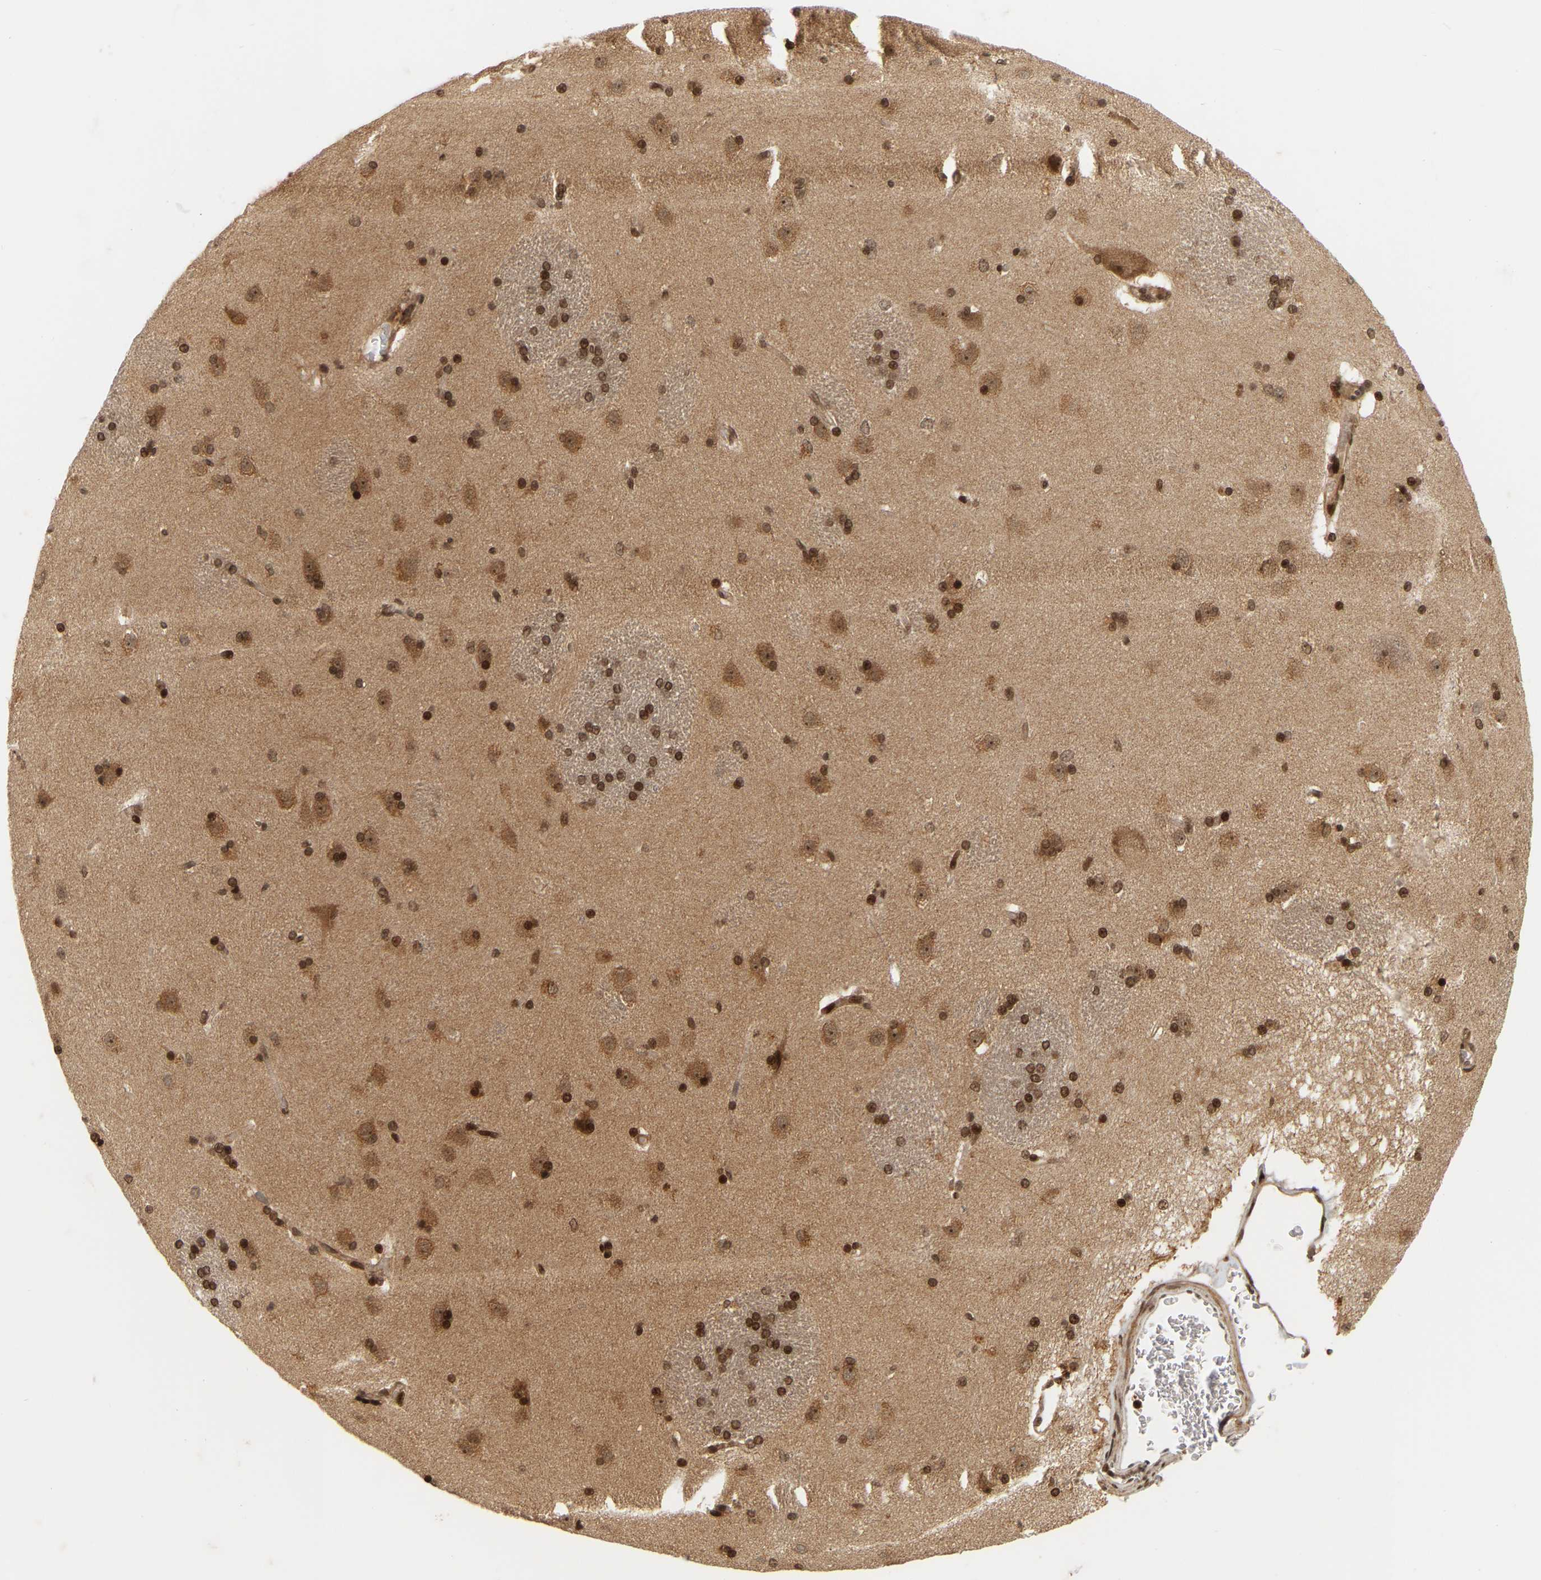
{"staining": {"intensity": "strong", "quantity": ">75%", "location": "cytoplasmic/membranous,nuclear"}, "tissue": "caudate", "cell_type": "Glial cells", "image_type": "normal", "snomed": [{"axis": "morphology", "description": "Normal tissue, NOS"}, {"axis": "topography", "description": "Lateral ventricle wall"}], "caption": "The image reveals staining of unremarkable caudate, revealing strong cytoplasmic/membranous,nuclear protein expression (brown color) within glial cells.", "gene": "NFE2L2", "patient": {"sex": "female", "age": 19}}